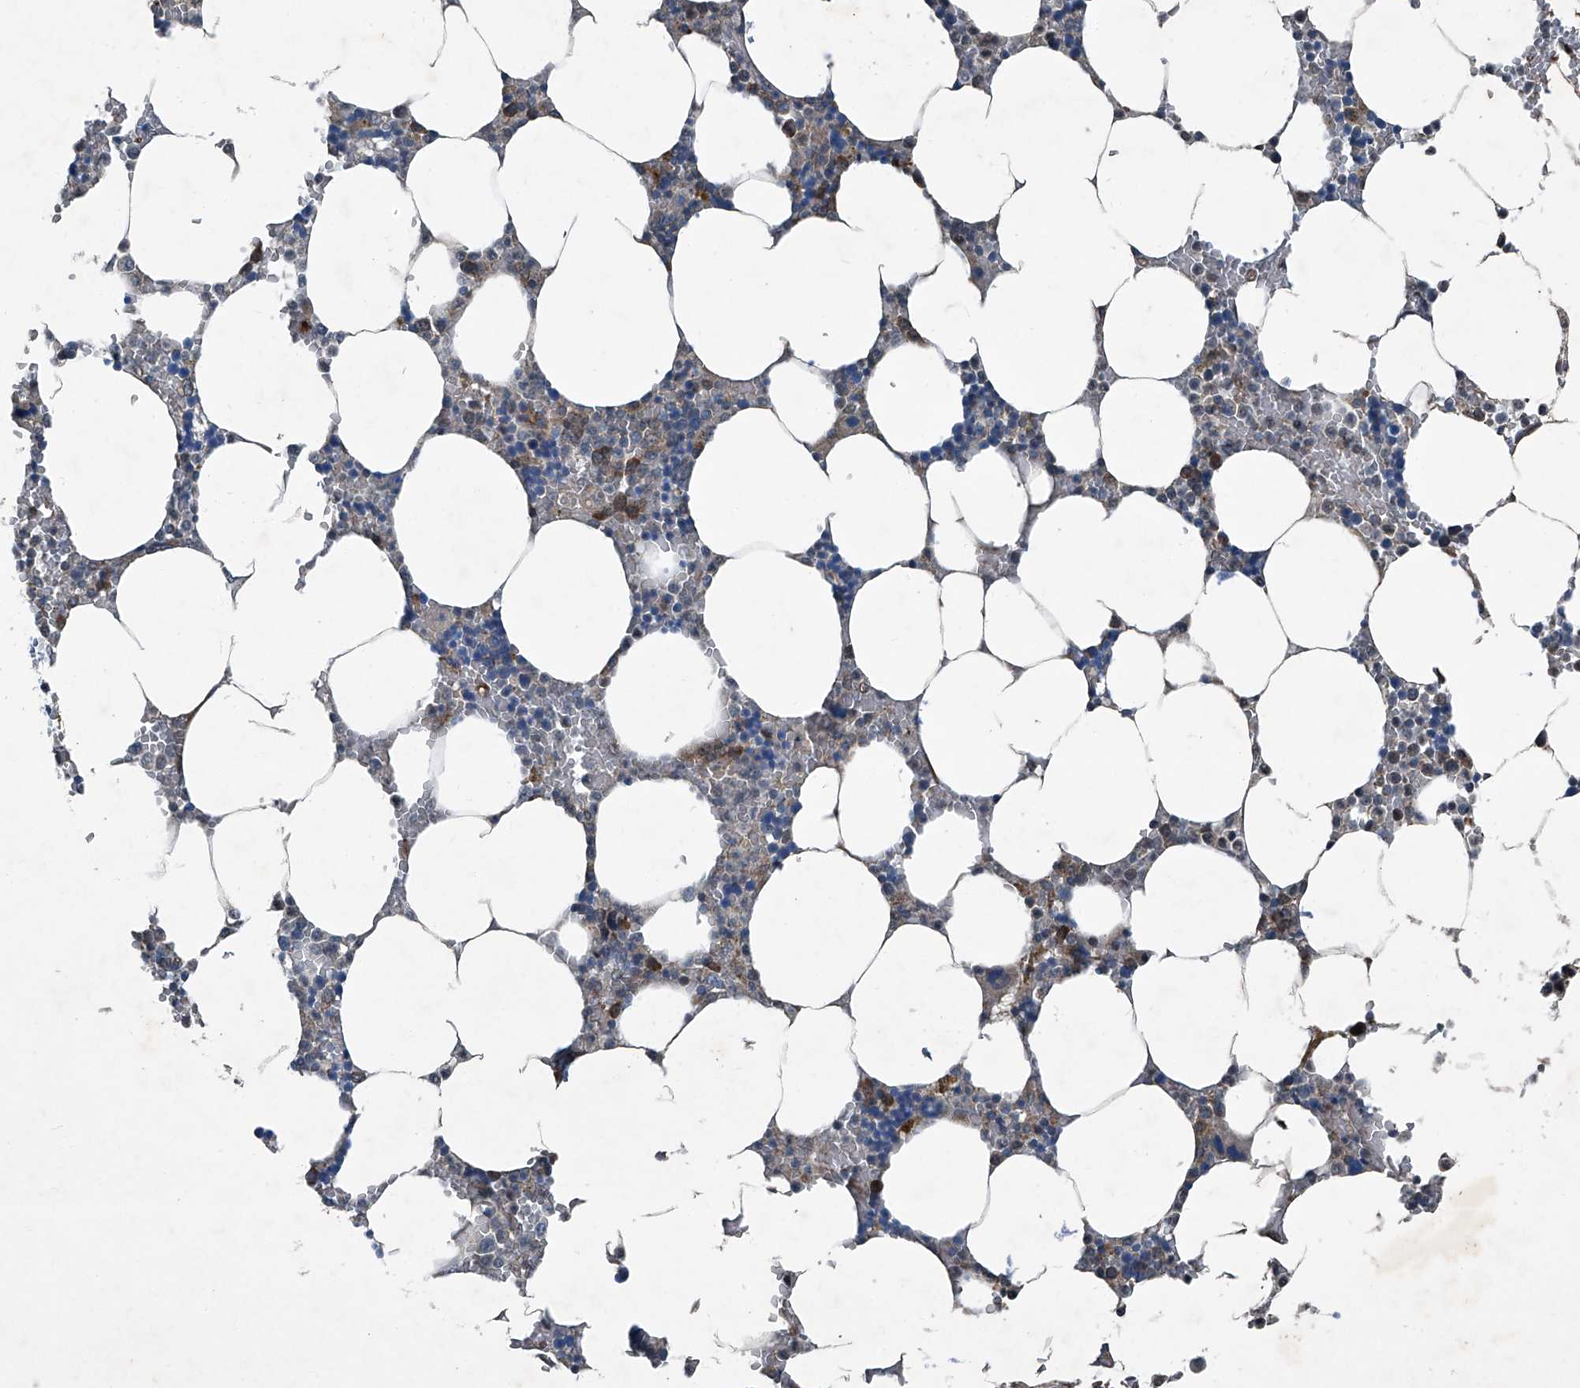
{"staining": {"intensity": "moderate", "quantity": "<25%", "location": "cytoplasmic/membranous"}, "tissue": "bone marrow", "cell_type": "Hematopoietic cells", "image_type": "normal", "snomed": [{"axis": "morphology", "description": "Normal tissue, NOS"}, {"axis": "topography", "description": "Bone marrow"}], "caption": "Hematopoietic cells display low levels of moderate cytoplasmic/membranous expression in about <25% of cells in unremarkable human bone marrow.", "gene": "SENP2", "patient": {"sex": "male", "age": 70}}